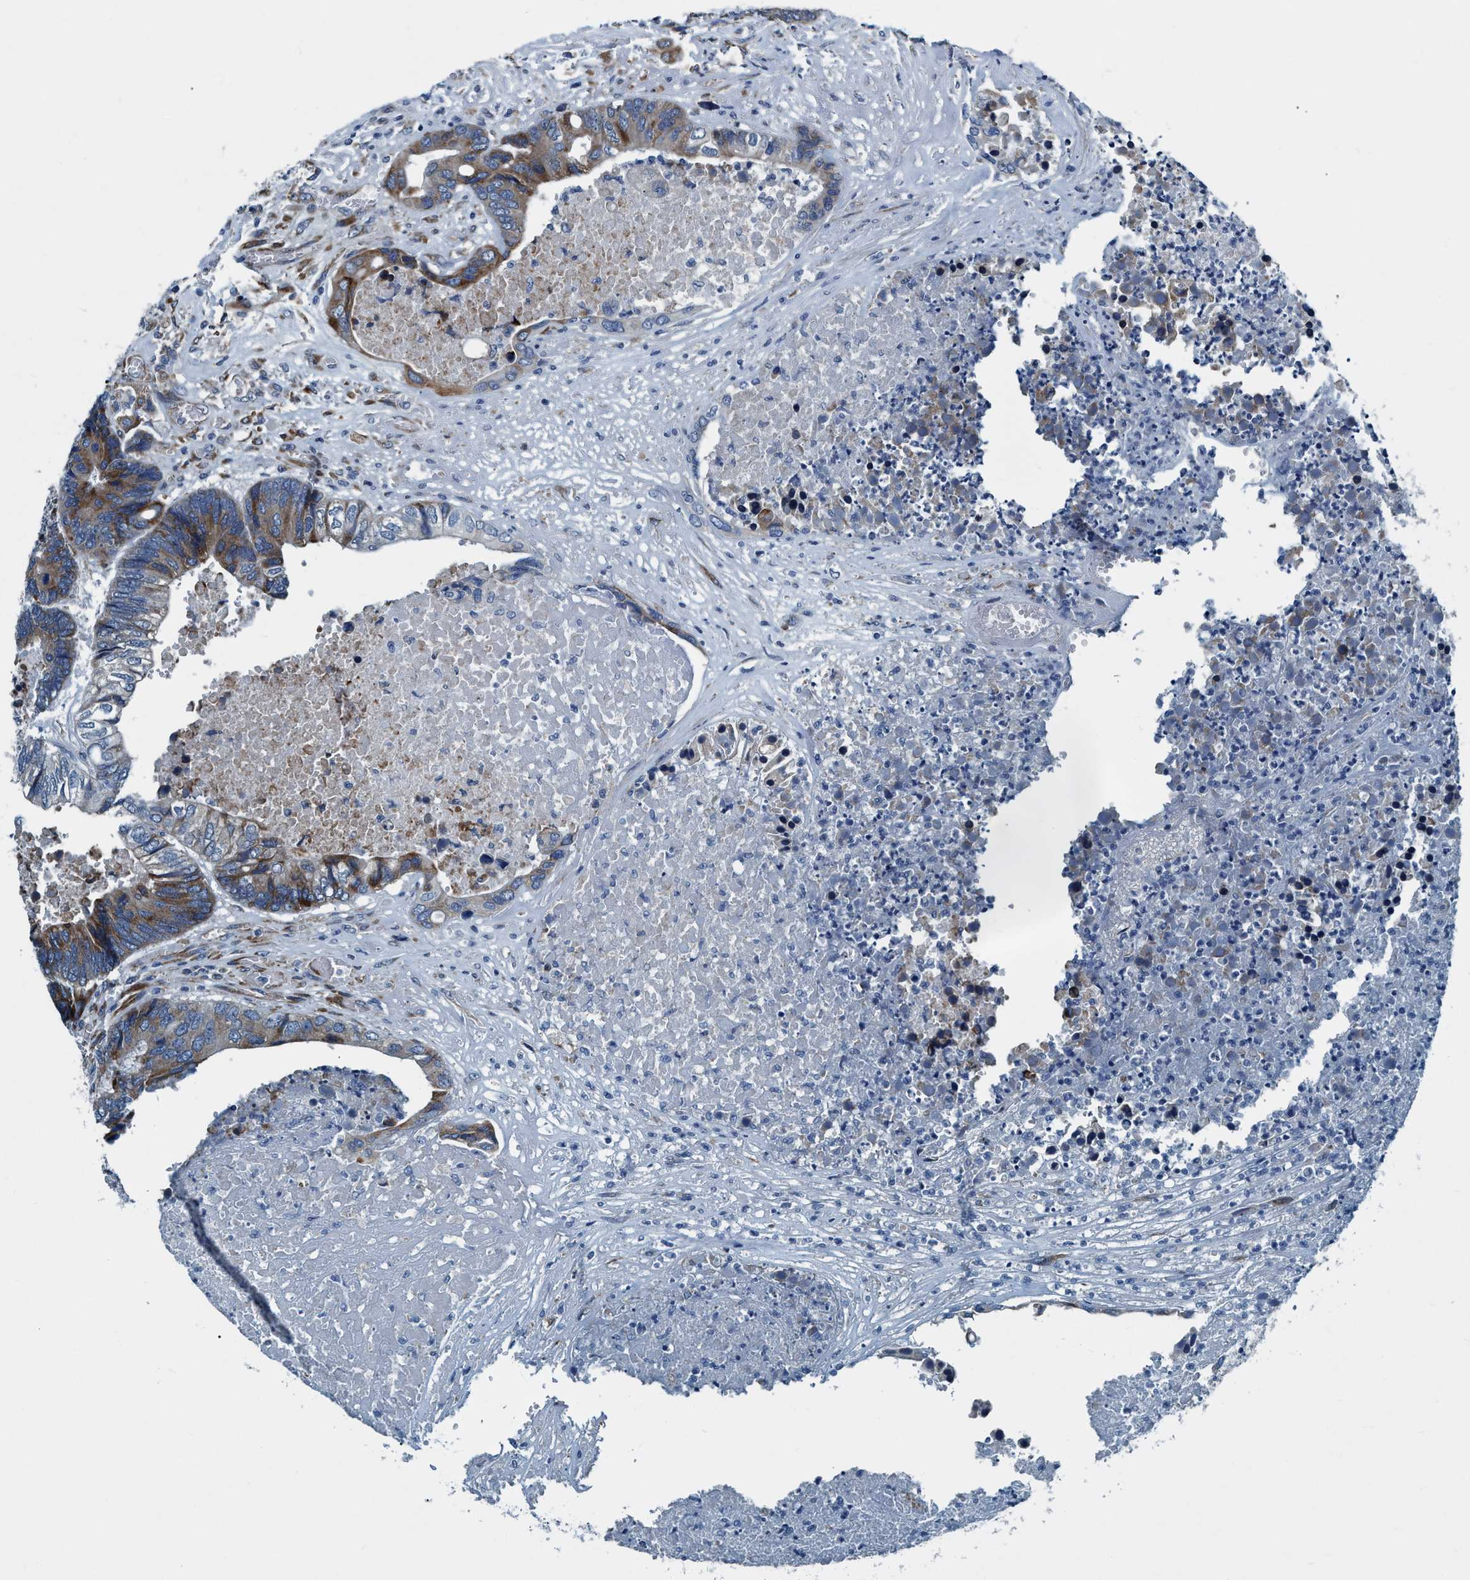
{"staining": {"intensity": "moderate", "quantity": "<25%", "location": "cytoplasmic/membranous"}, "tissue": "colorectal cancer", "cell_type": "Tumor cells", "image_type": "cancer", "snomed": [{"axis": "morphology", "description": "Adenocarcinoma, NOS"}, {"axis": "topography", "description": "Rectum"}], "caption": "Adenocarcinoma (colorectal) stained with a protein marker reveals moderate staining in tumor cells.", "gene": "ARMC9", "patient": {"sex": "male", "age": 55}}